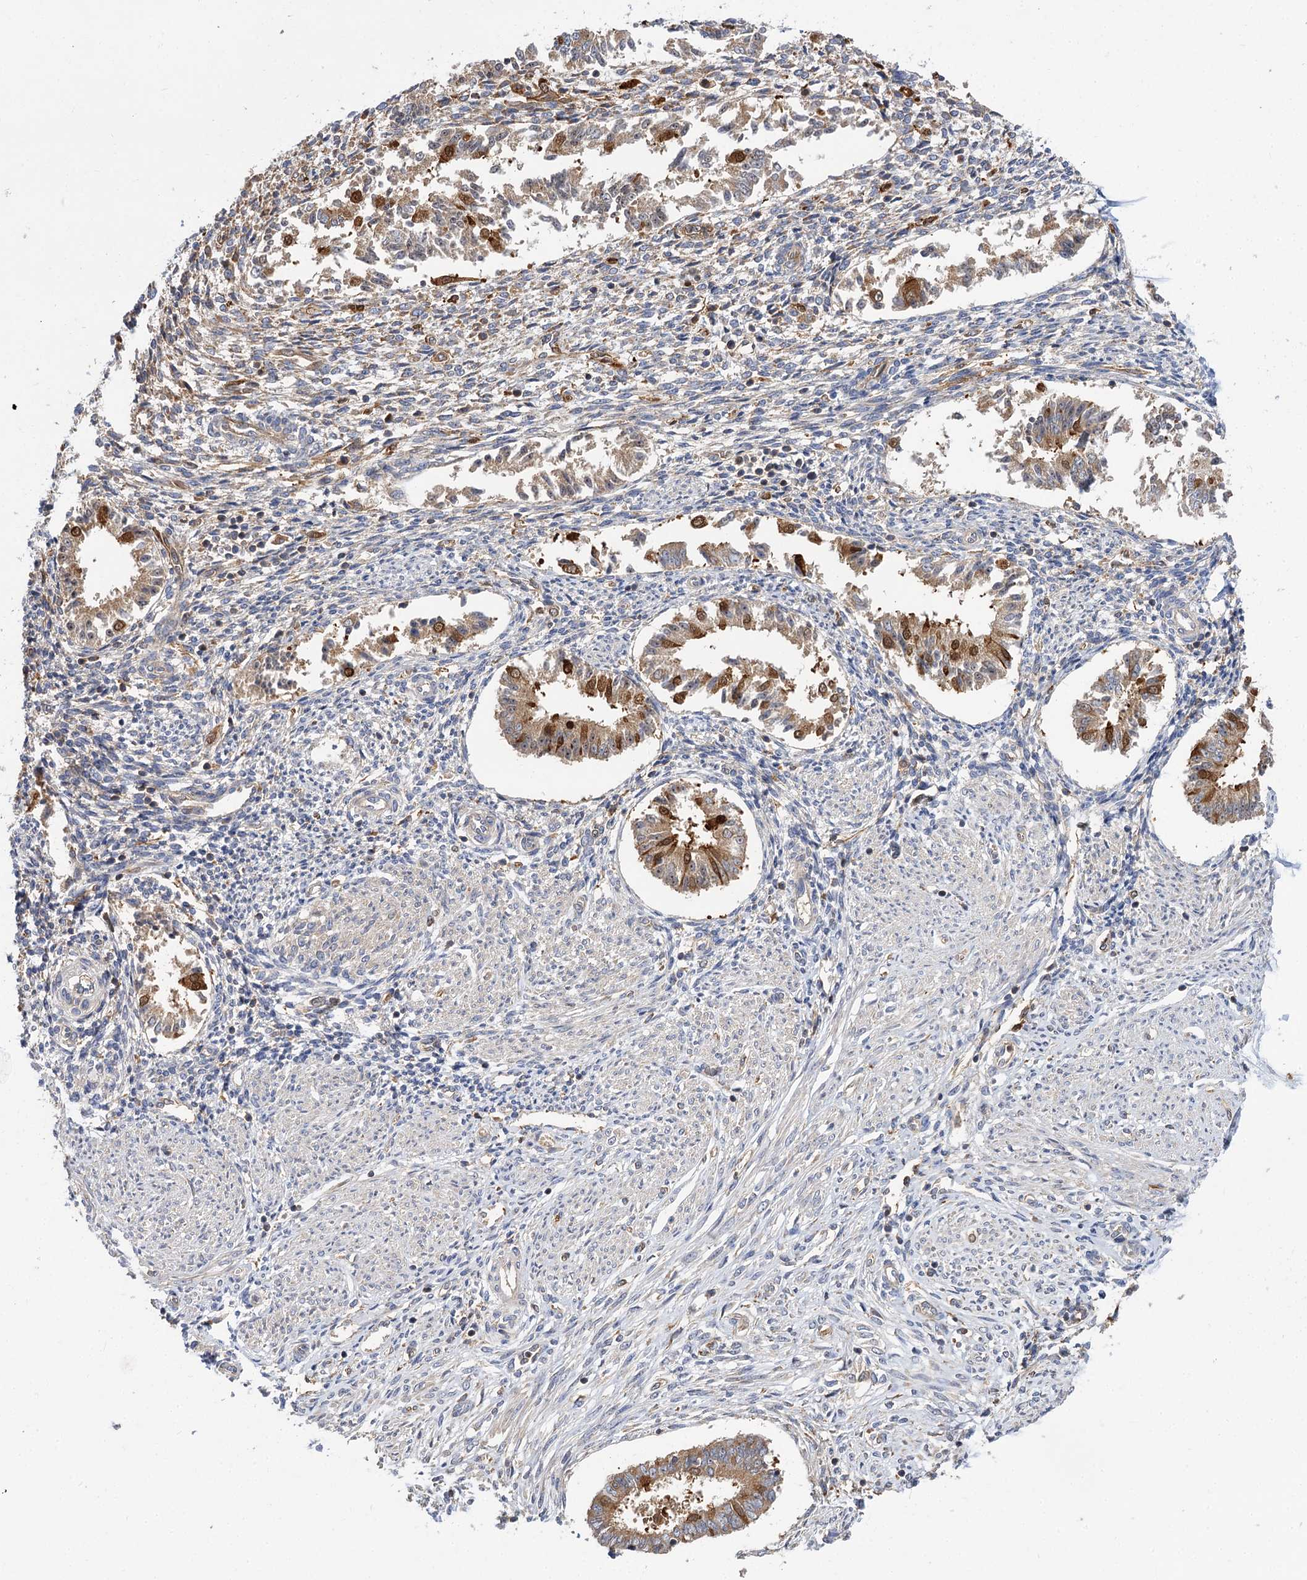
{"staining": {"intensity": "negative", "quantity": "none", "location": "none"}, "tissue": "endometrium", "cell_type": "Cells in endometrial stroma", "image_type": "normal", "snomed": [{"axis": "morphology", "description": "Normal tissue, NOS"}, {"axis": "topography", "description": "Uterus"}, {"axis": "topography", "description": "Endometrium"}], "caption": "The immunohistochemistry image has no significant expression in cells in endometrial stroma of endometrium. (Immunohistochemistry (ihc), brightfield microscopy, high magnification).", "gene": "PATL1", "patient": {"sex": "female", "age": 48}}